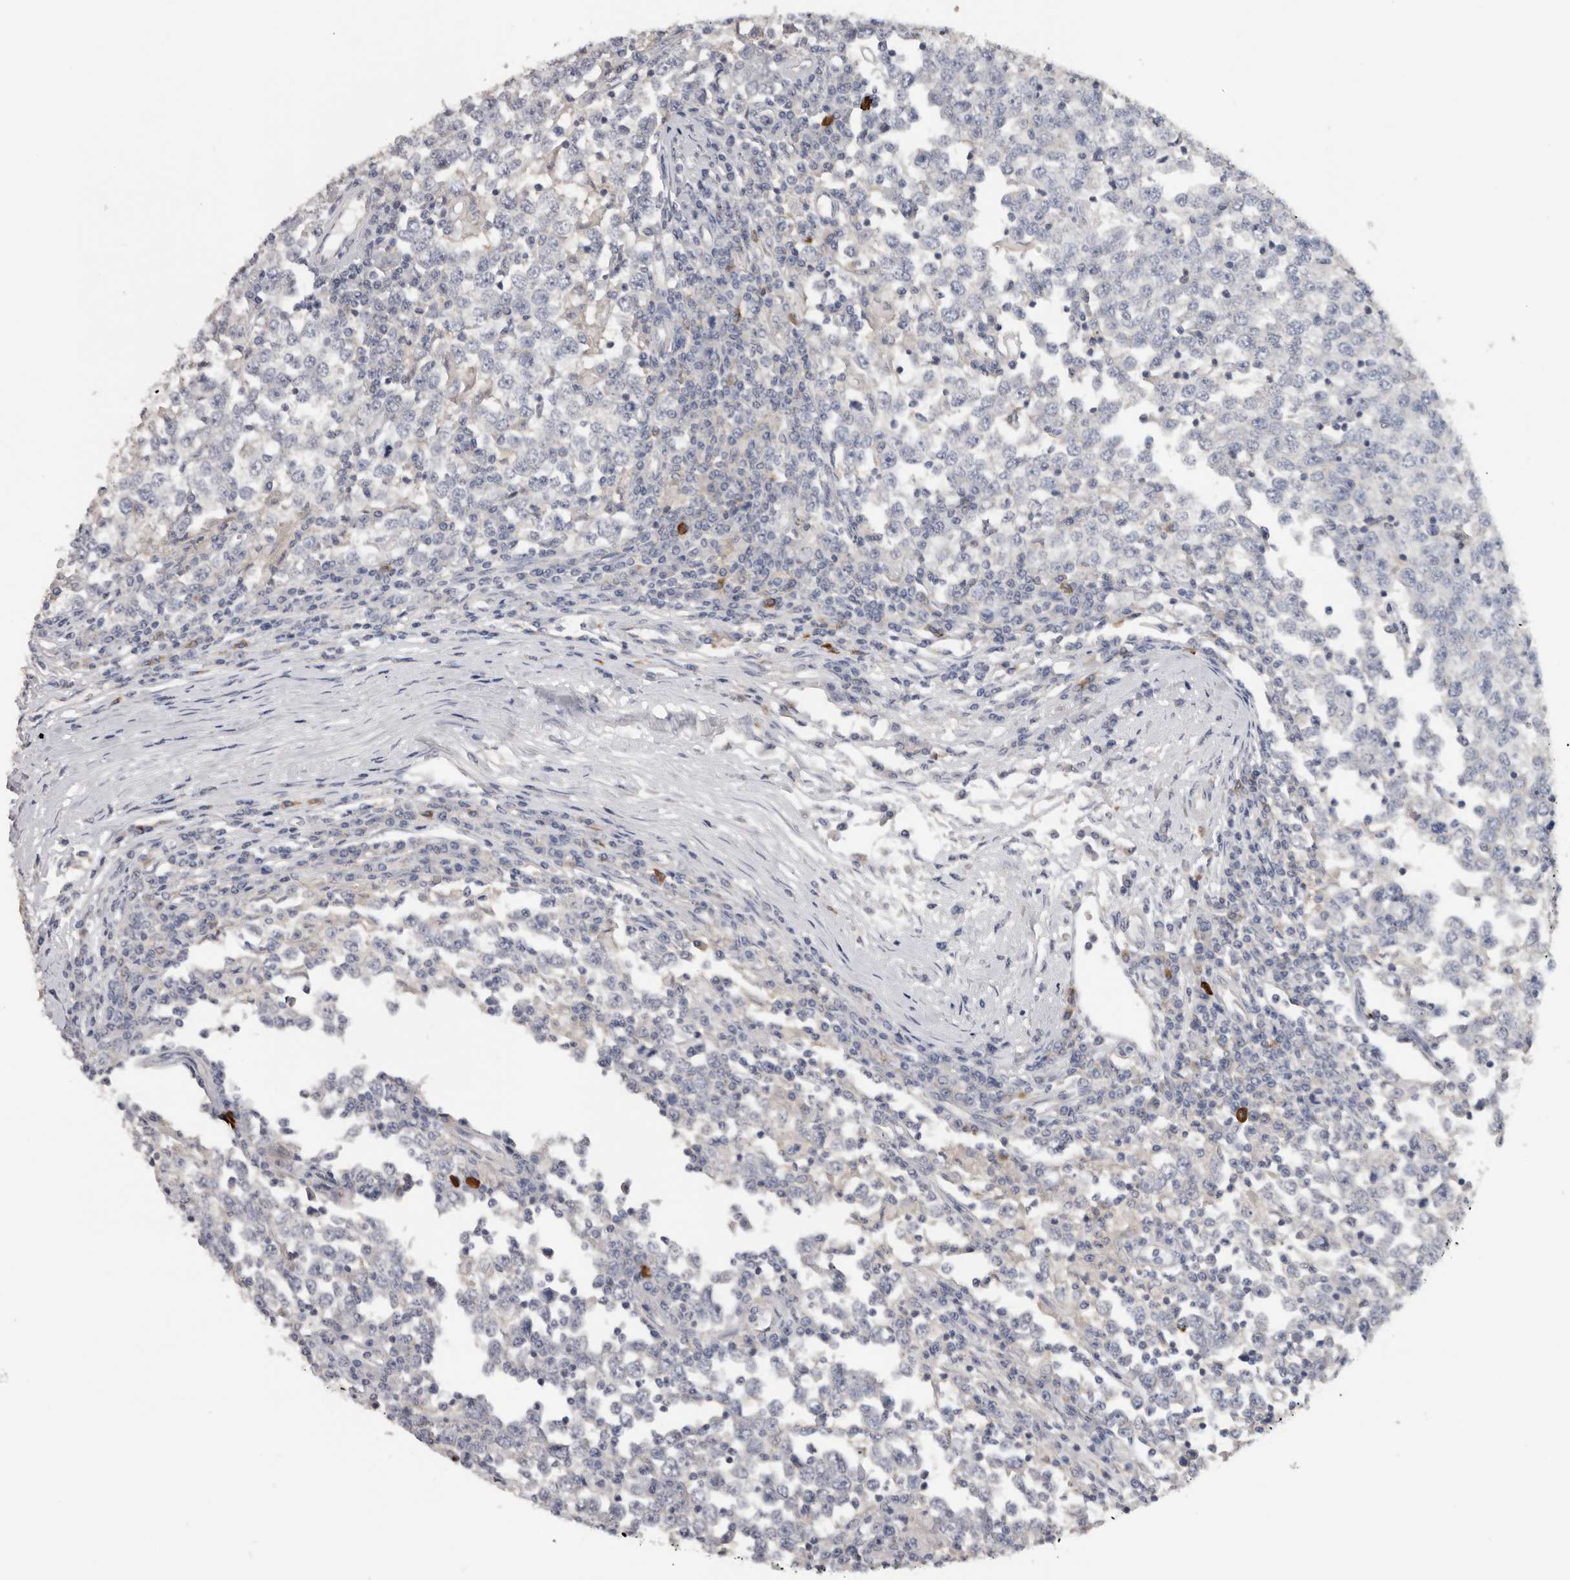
{"staining": {"intensity": "negative", "quantity": "none", "location": "none"}, "tissue": "testis cancer", "cell_type": "Tumor cells", "image_type": "cancer", "snomed": [{"axis": "morphology", "description": "Seminoma, NOS"}, {"axis": "topography", "description": "Testis"}], "caption": "Seminoma (testis) stained for a protein using IHC displays no staining tumor cells.", "gene": "WDTC1", "patient": {"sex": "male", "age": 65}}